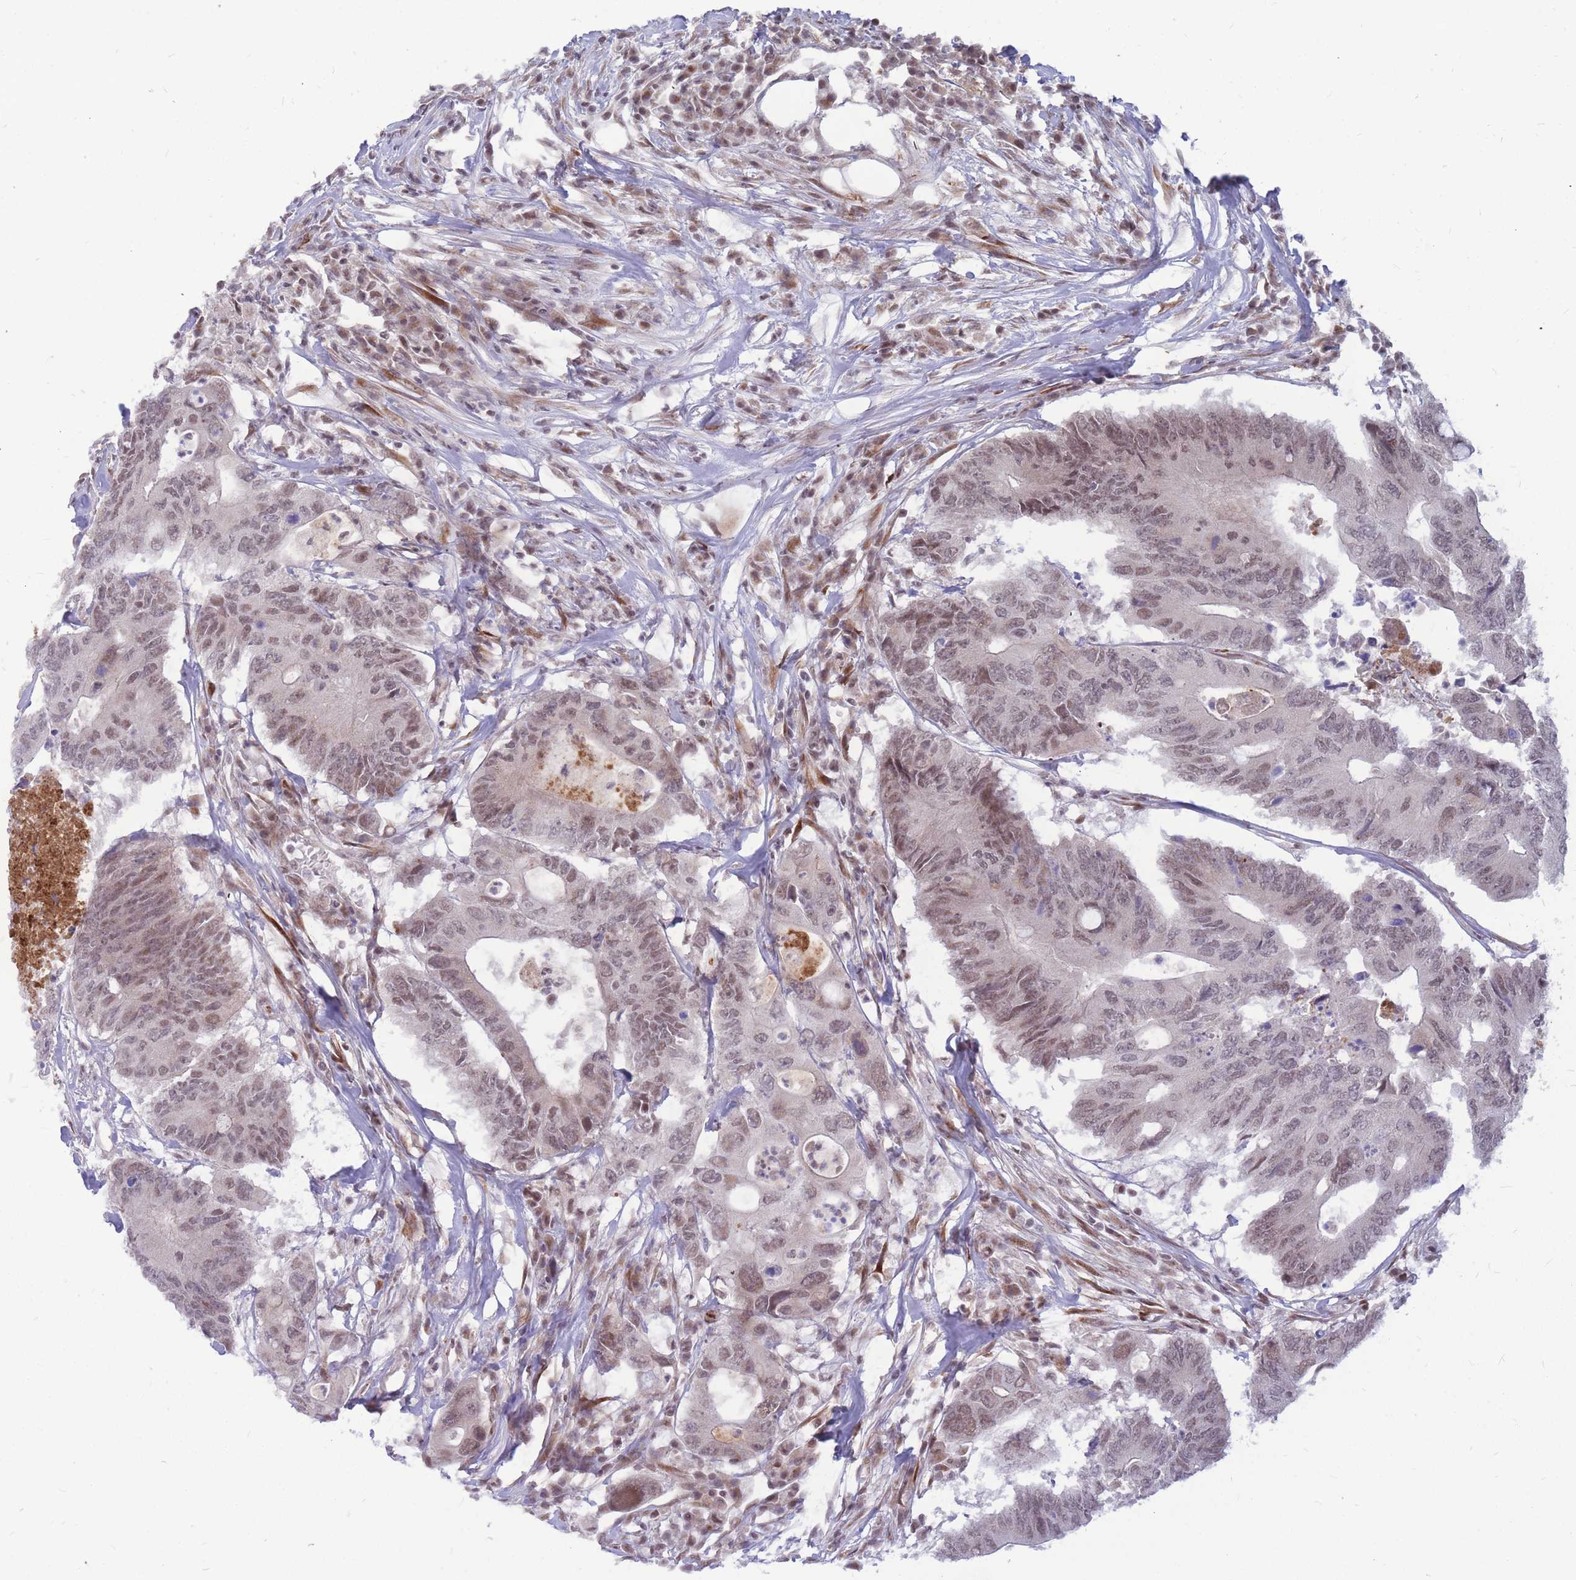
{"staining": {"intensity": "moderate", "quantity": ">75%", "location": "nuclear"}, "tissue": "colorectal cancer", "cell_type": "Tumor cells", "image_type": "cancer", "snomed": [{"axis": "morphology", "description": "Adenocarcinoma, NOS"}, {"axis": "topography", "description": "Colon"}], "caption": "Moderate nuclear protein staining is appreciated in about >75% of tumor cells in colorectal adenocarcinoma. Using DAB (brown) and hematoxylin (blue) stains, captured at high magnification using brightfield microscopy.", "gene": "ADD2", "patient": {"sex": "male", "age": 71}}